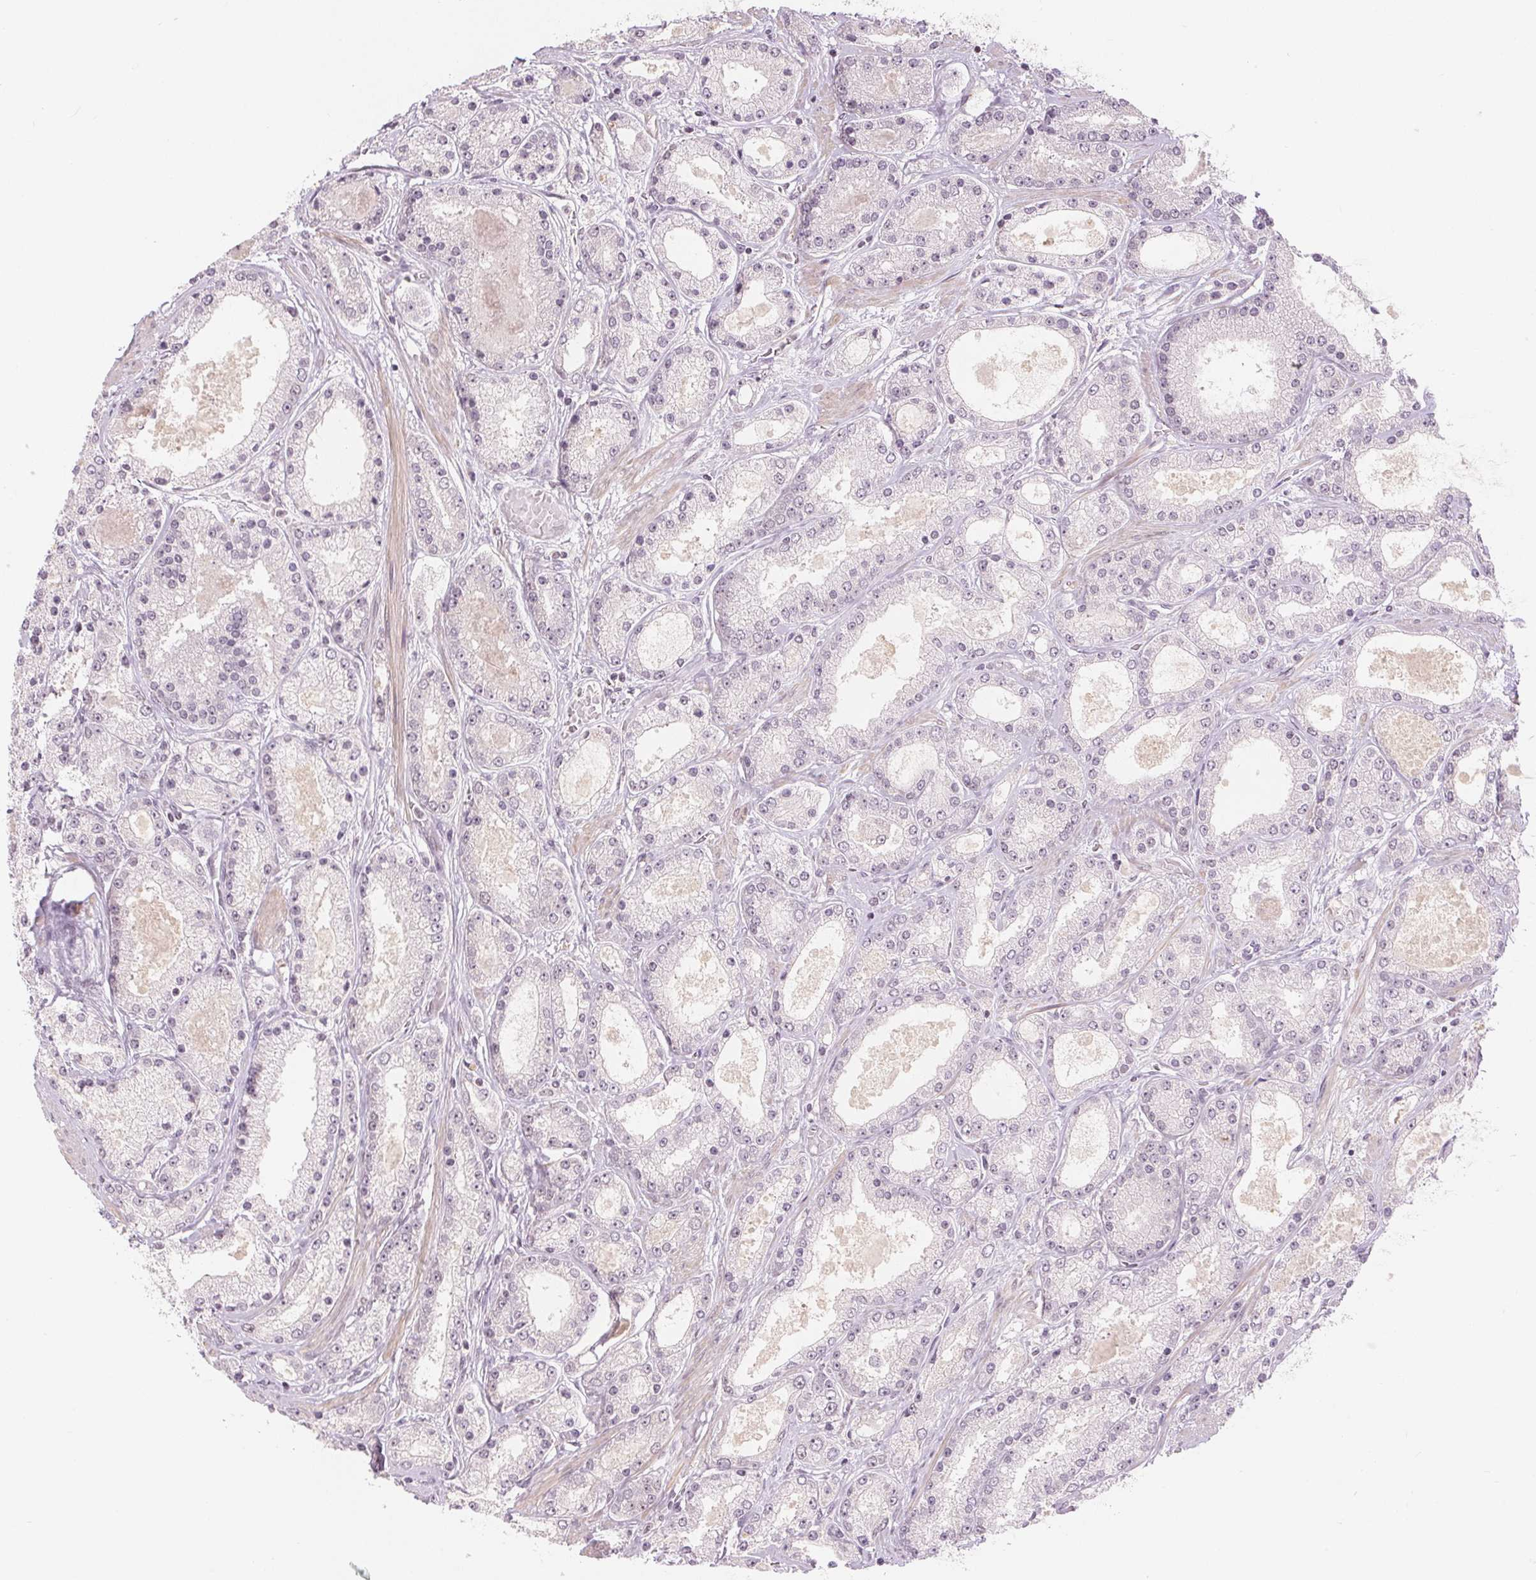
{"staining": {"intensity": "negative", "quantity": "none", "location": "none"}, "tissue": "prostate cancer", "cell_type": "Tumor cells", "image_type": "cancer", "snomed": [{"axis": "morphology", "description": "Adenocarcinoma, High grade"}, {"axis": "topography", "description": "Prostate"}], "caption": "Histopathology image shows no significant protein positivity in tumor cells of prostate cancer (high-grade adenocarcinoma).", "gene": "DEK", "patient": {"sex": "male", "age": 67}}